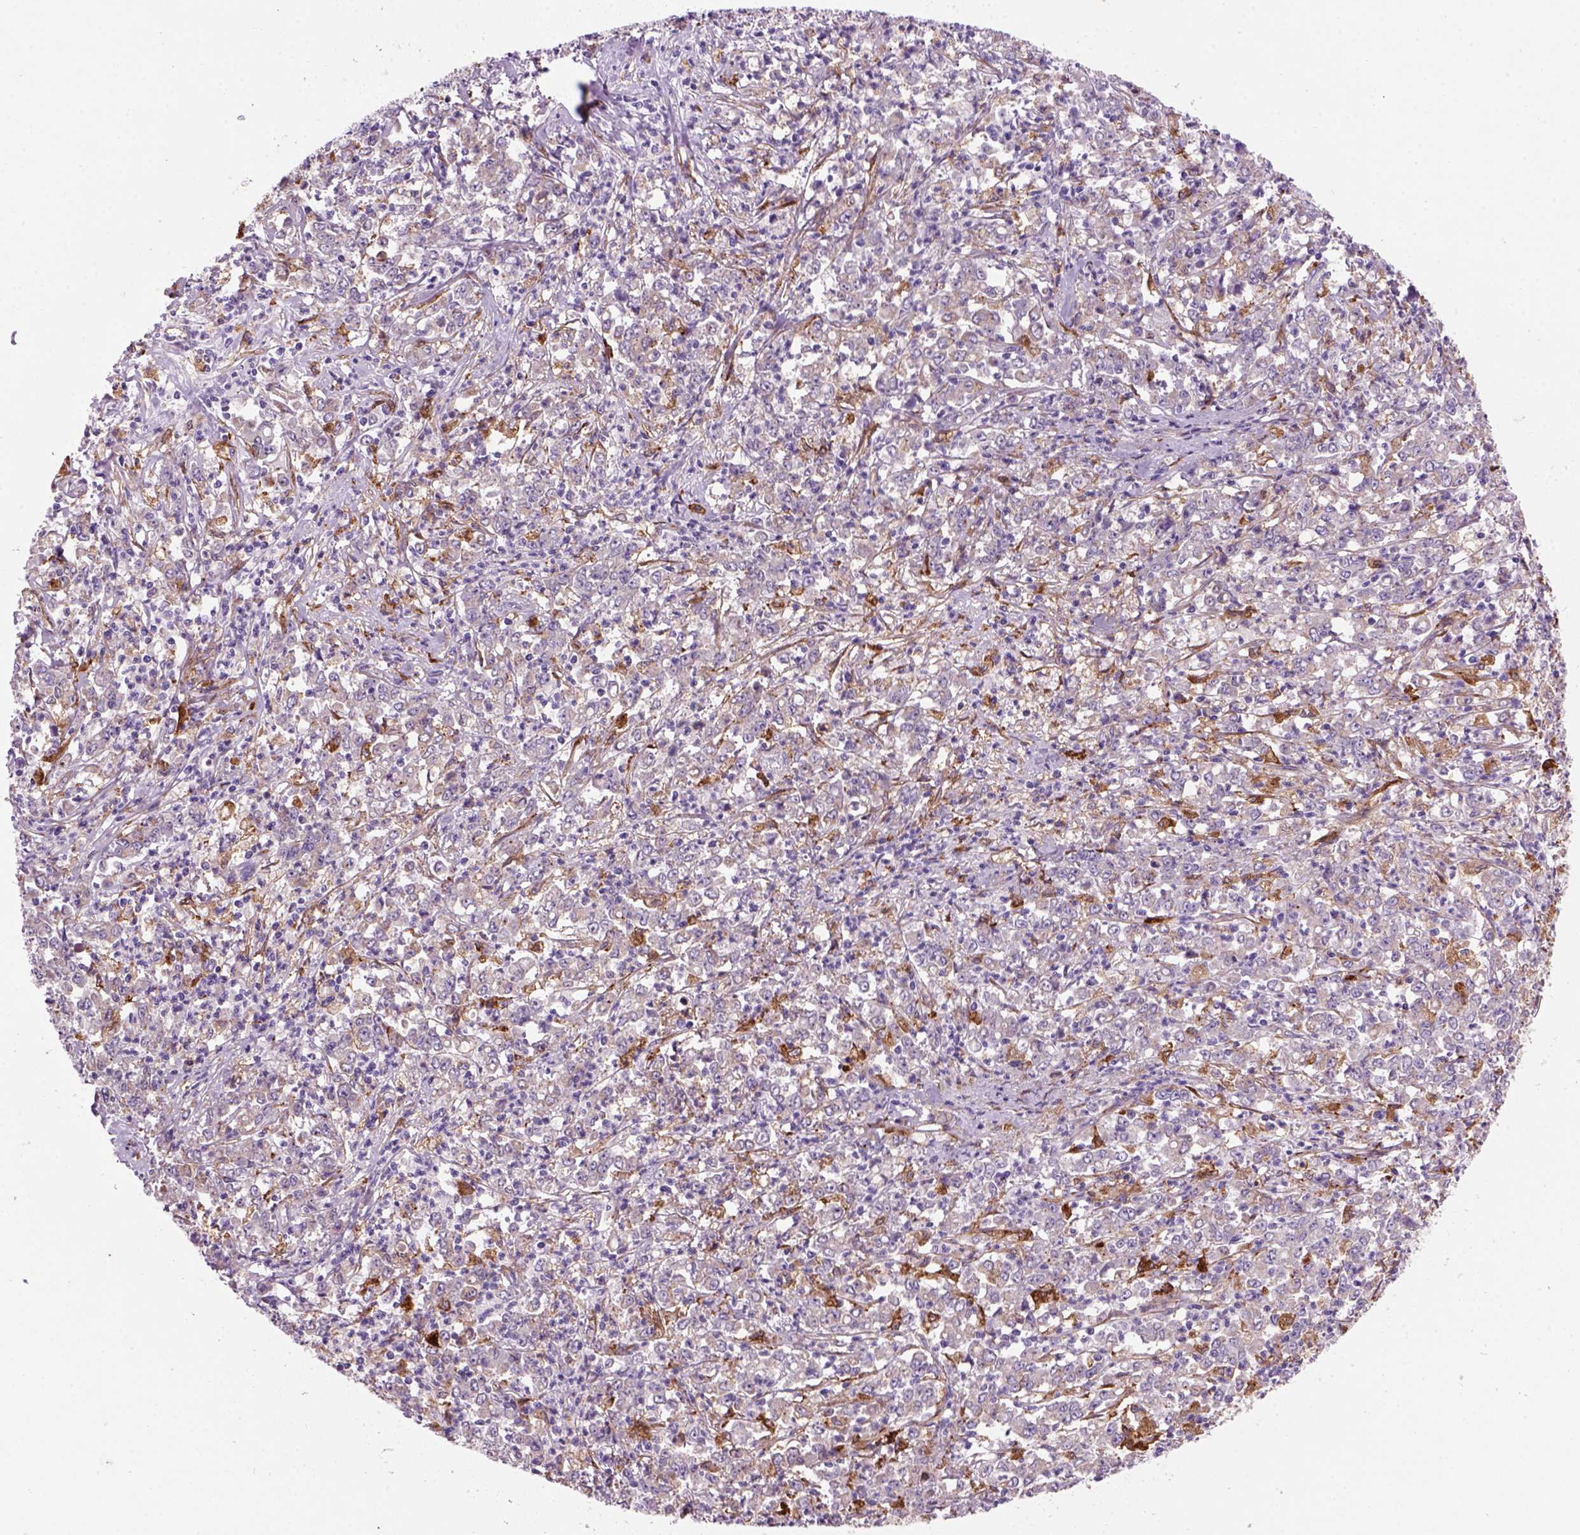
{"staining": {"intensity": "weak", "quantity": "25%-75%", "location": "cytoplasmic/membranous"}, "tissue": "stomach cancer", "cell_type": "Tumor cells", "image_type": "cancer", "snomed": [{"axis": "morphology", "description": "Adenocarcinoma, NOS"}, {"axis": "topography", "description": "Stomach, lower"}], "caption": "Immunohistochemical staining of stomach adenocarcinoma shows low levels of weak cytoplasmic/membranous expression in approximately 25%-75% of tumor cells.", "gene": "MARCKS", "patient": {"sex": "female", "age": 71}}